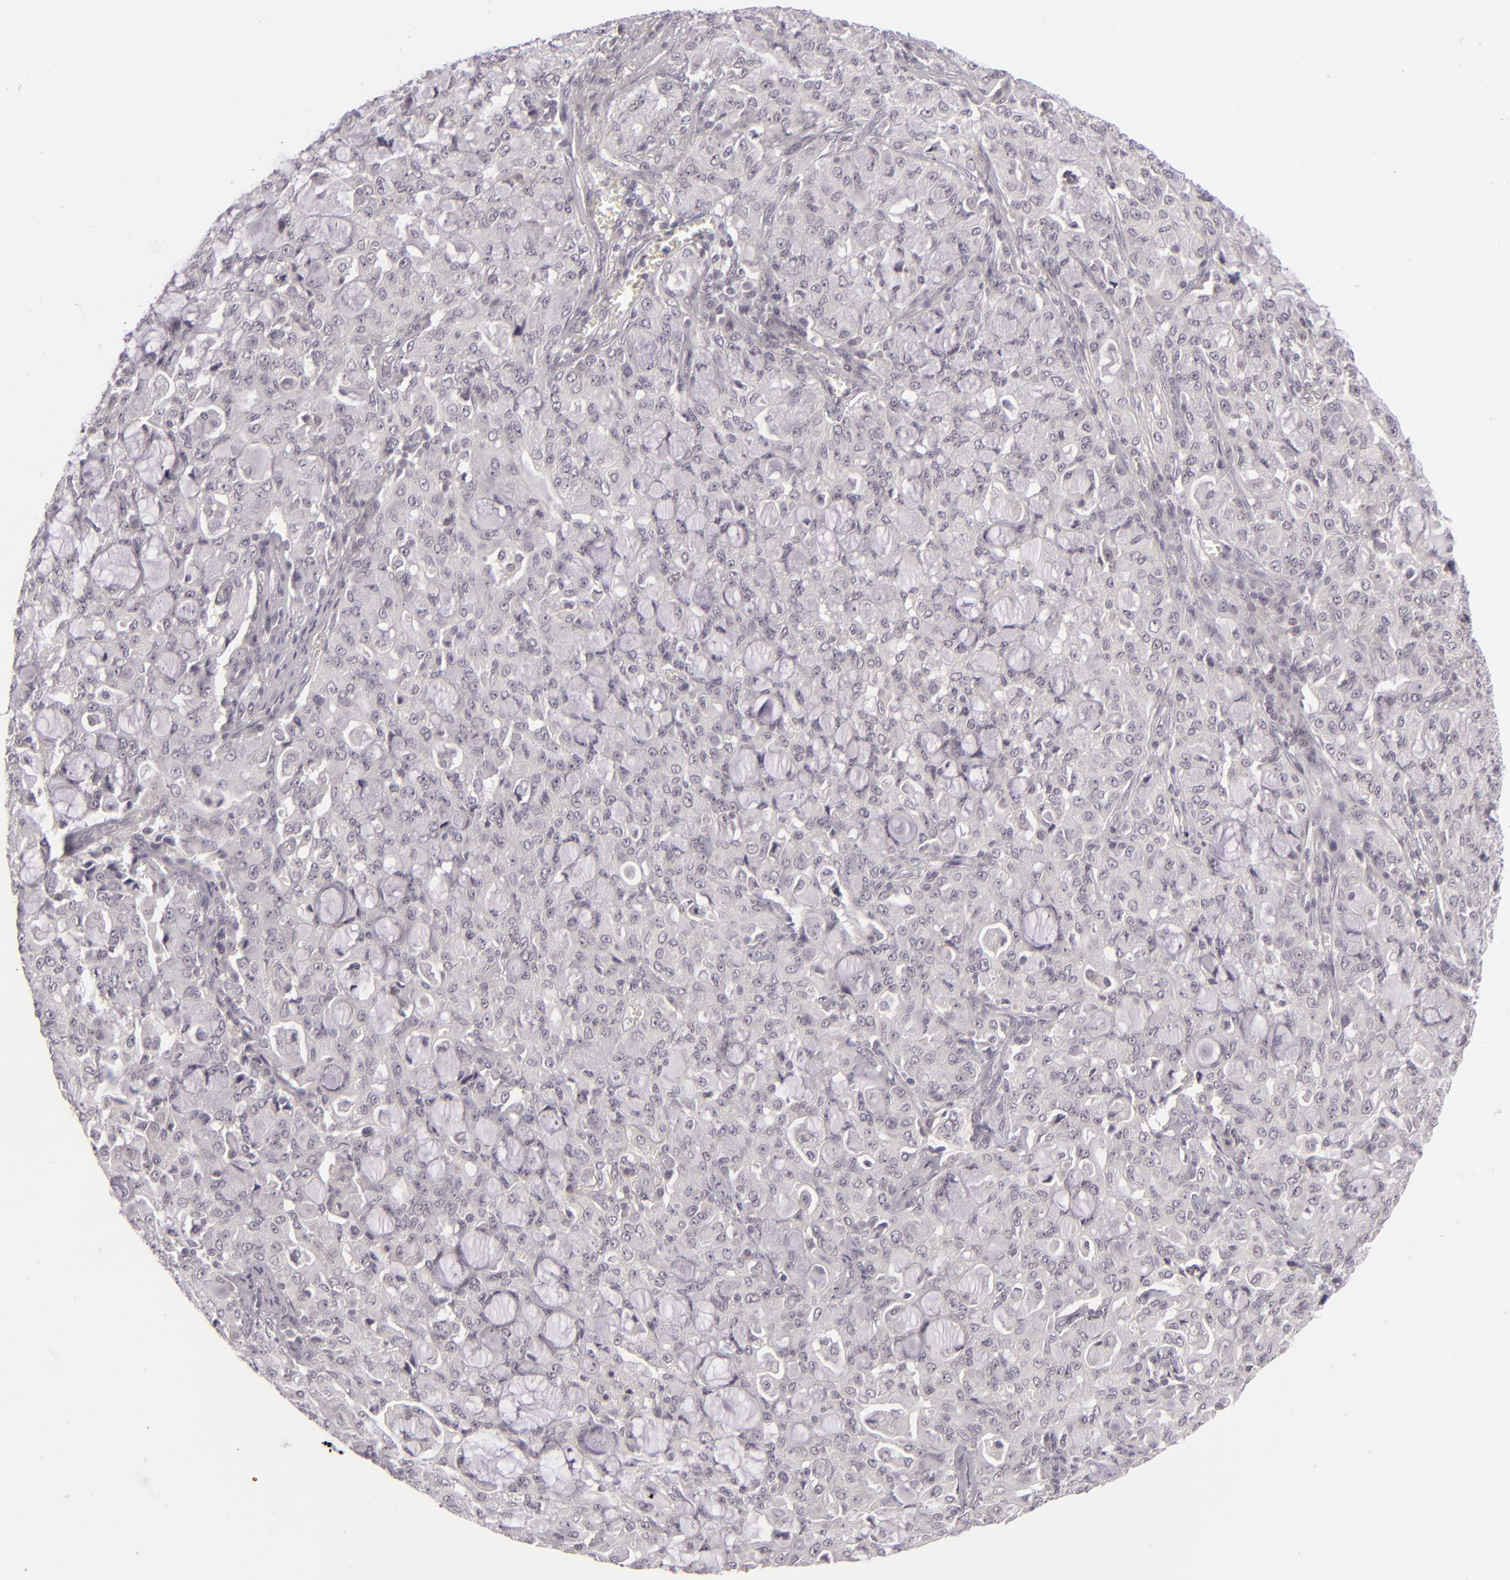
{"staining": {"intensity": "negative", "quantity": "none", "location": "none"}, "tissue": "lung cancer", "cell_type": "Tumor cells", "image_type": "cancer", "snomed": [{"axis": "morphology", "description": "Adenocarcinoma, NOS"}, {"axis": "topography", "description": "Lung"}], "caption": "This is a histopathology image of immunohistochemistry (IHC) staining of adenocarcinoma (lung), which shows no positivity in tumor cells. Nuclei are stained in blue.", "gene": "DLG3", "patient": {"sex": "female", "age": 44}}